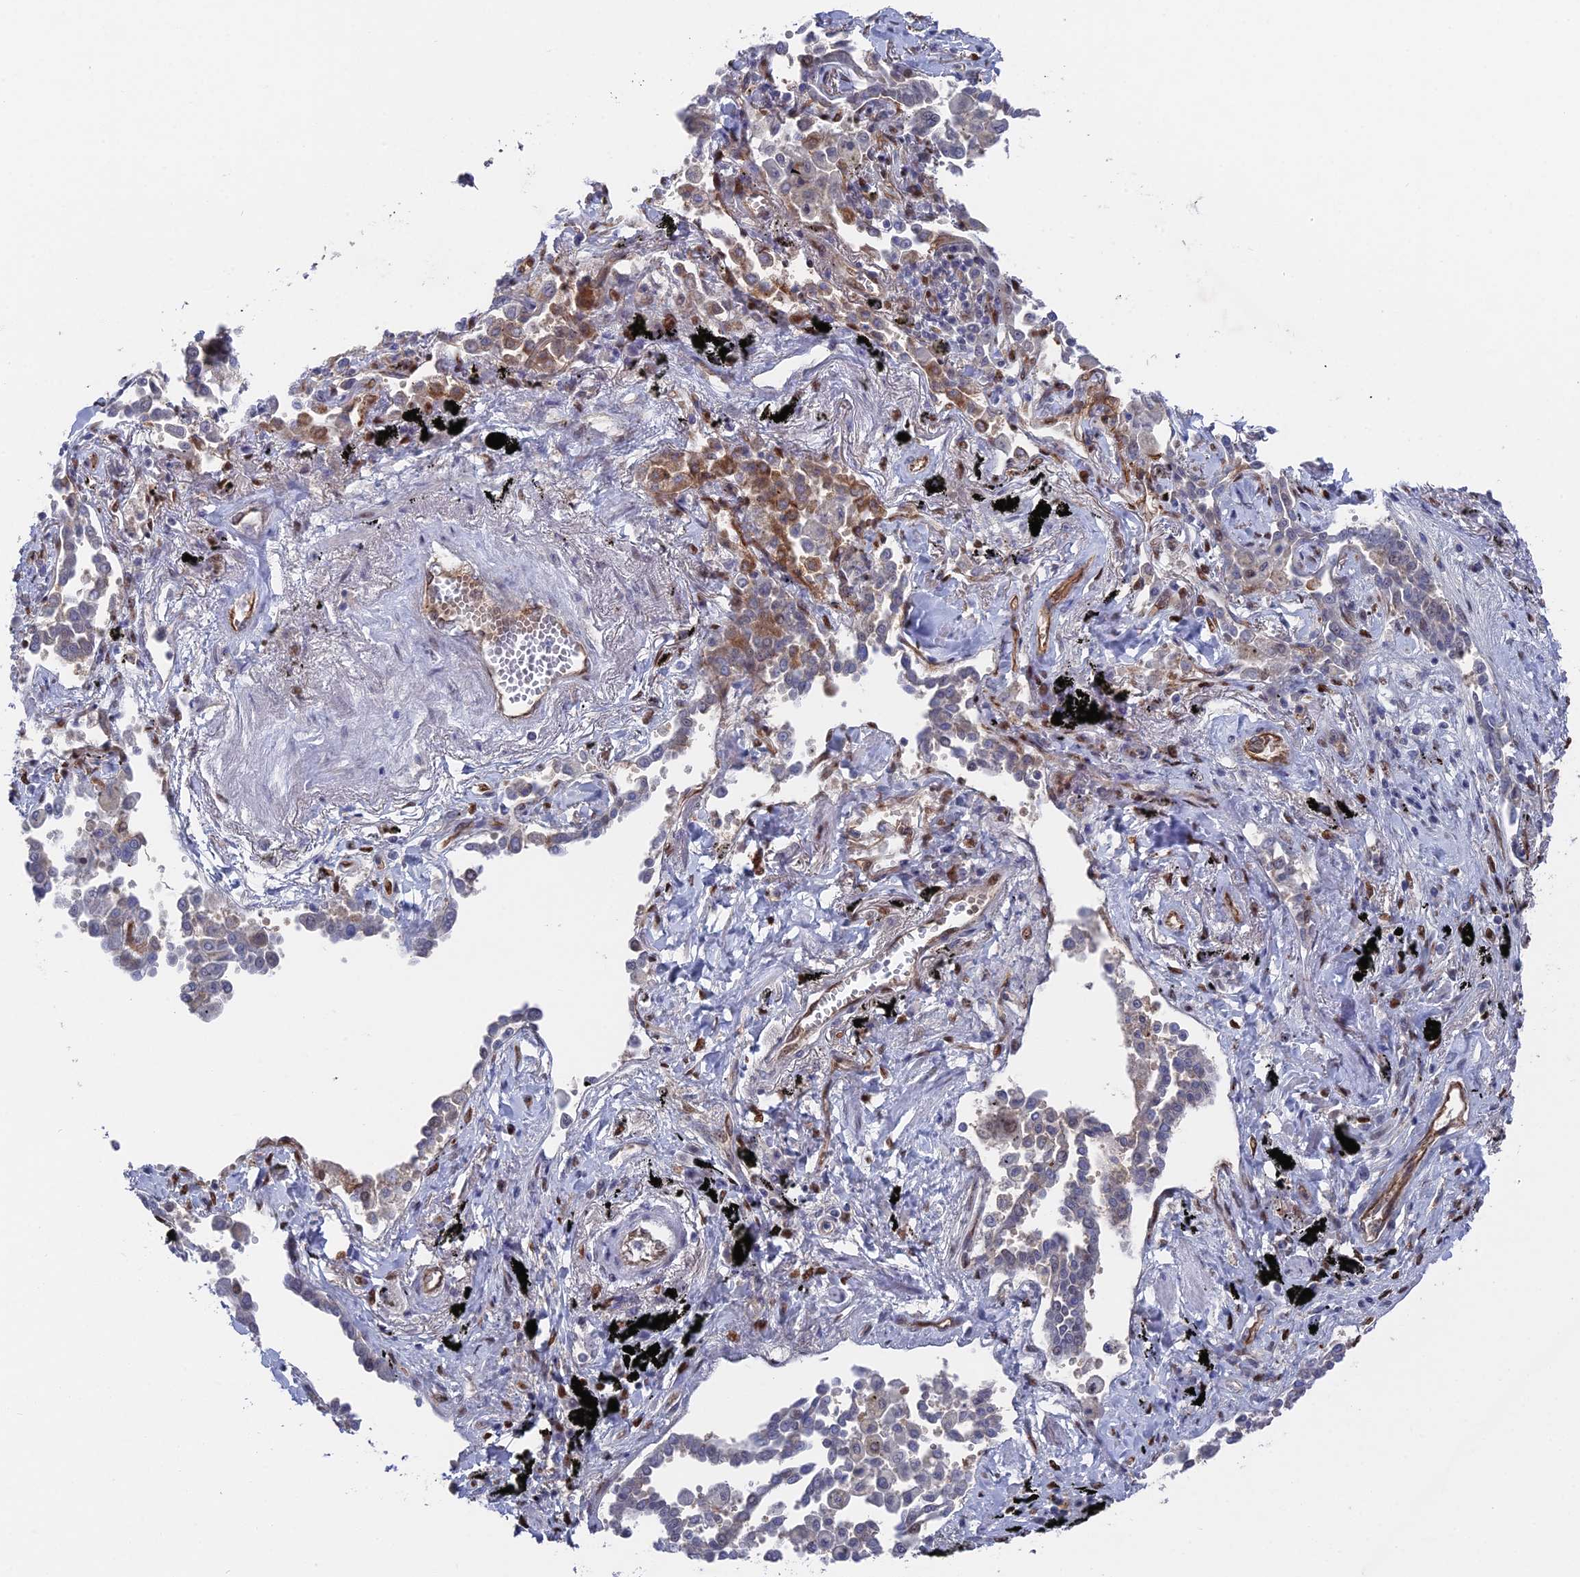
{"staining": {"intensity": "negative", "quantity": "none", "location": "none"}, "tissue": "lung cancer", "cell_type": "Tumor cells", "image_type": "cancer", "snomed": [{"axis": "morphology", "description": "Adenocarcinoma, NOS"}, {"axis": "topography", "description": "Lung"}], "caption": "This histopathology image is of adenocarcinoma (lung) stained with IHC to label a protein in brown with the nuclei are counter-stained blue. There is no staining in tumor cells.", "gene": "UNC5D", "patient": {"sex": "male", "age": 67}}